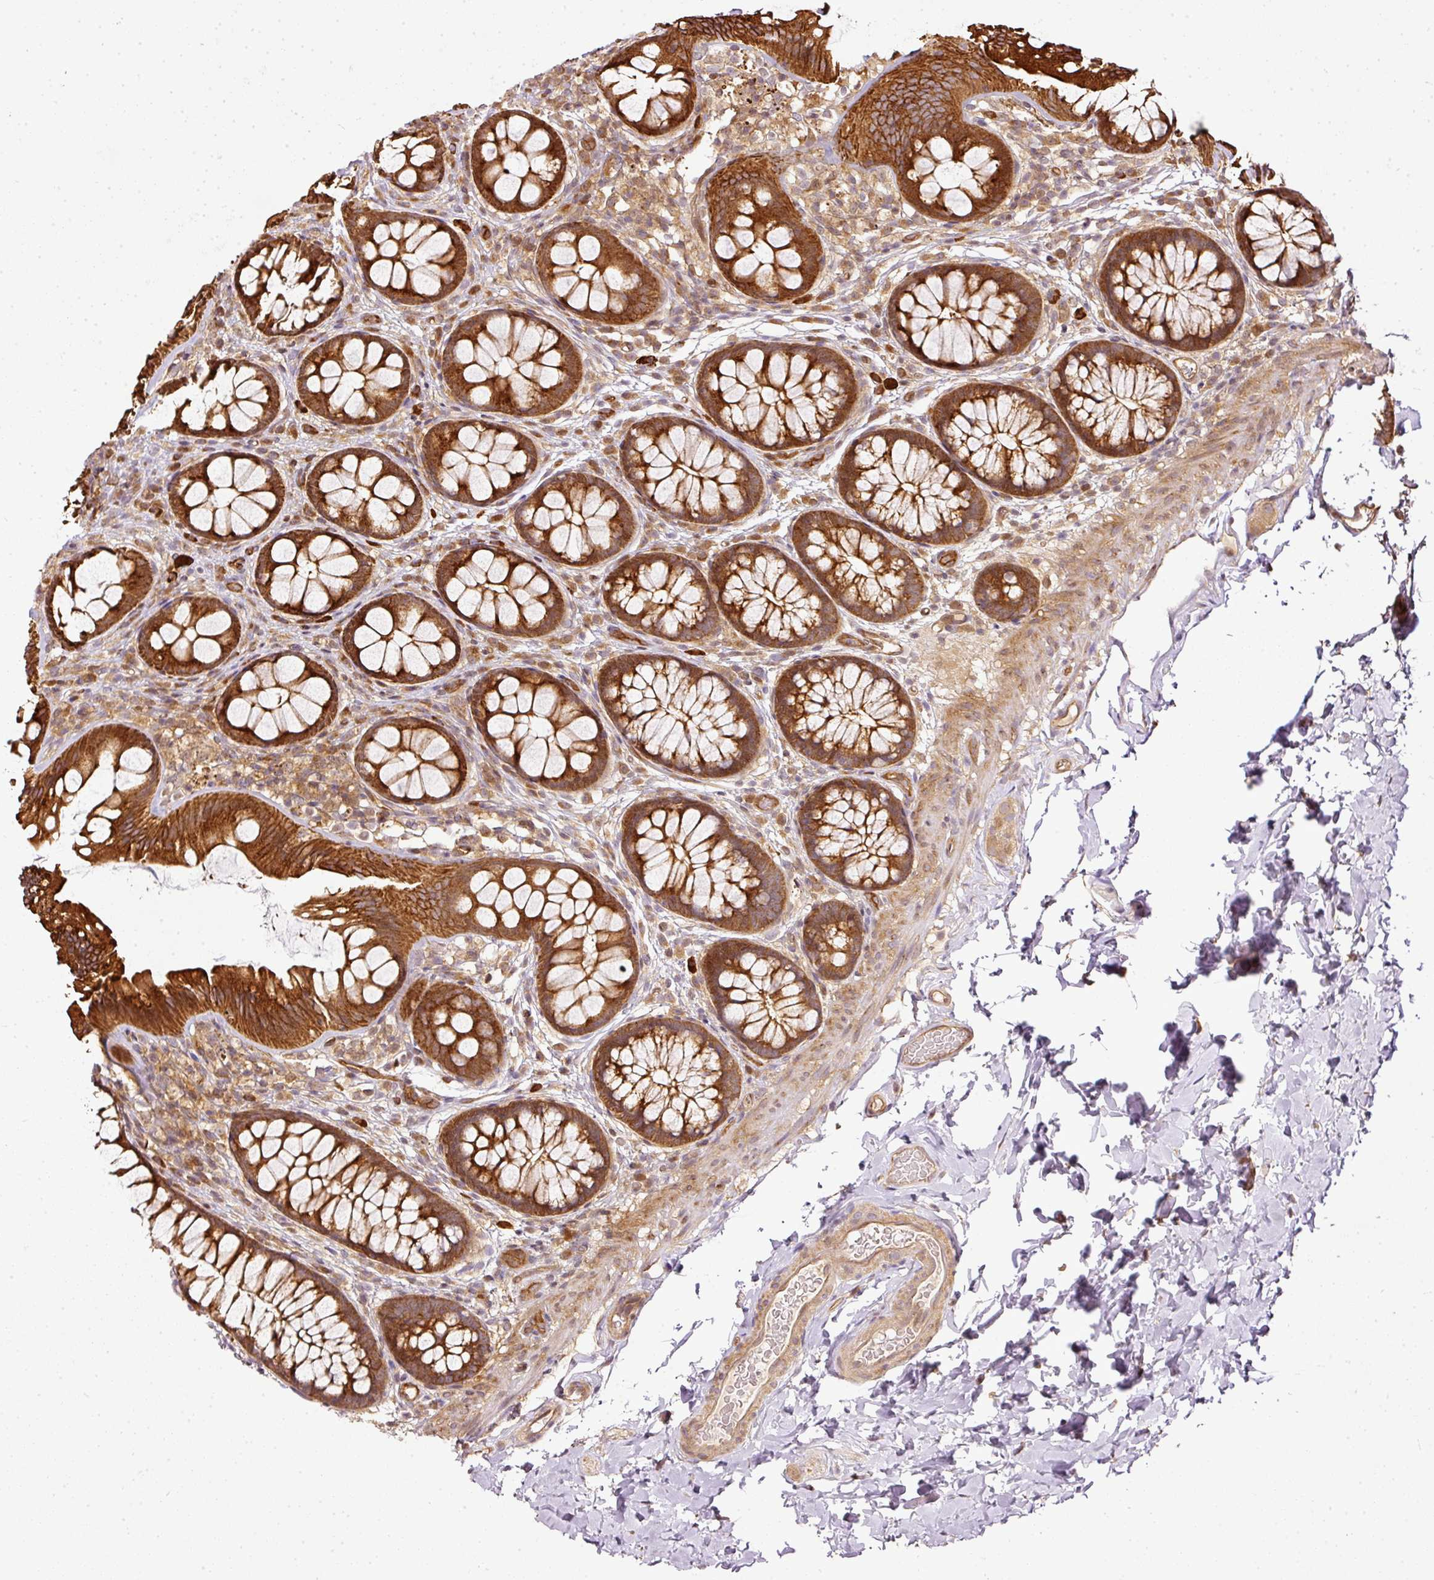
{"staining": {"intensity": "moderate", "quantity": ">75%", "location": "cytoplasmic/membranous"}, "tissue": "colon", "cell_type": "Endothelial cells", "image_type": "normal", "snomed": [{"axis": "morphology", "description": "Normal tissue, NOS"}, {"axis": "topography", "description": "Colon"}], "caption": "Protein expression analysis of unremarkable colon reveals moderate cytoplasmic/membranous staining in approximately >75% of endothelial cells.", "gene": "MIF4GD", "patient": {"sex": "male", "age": 46}}